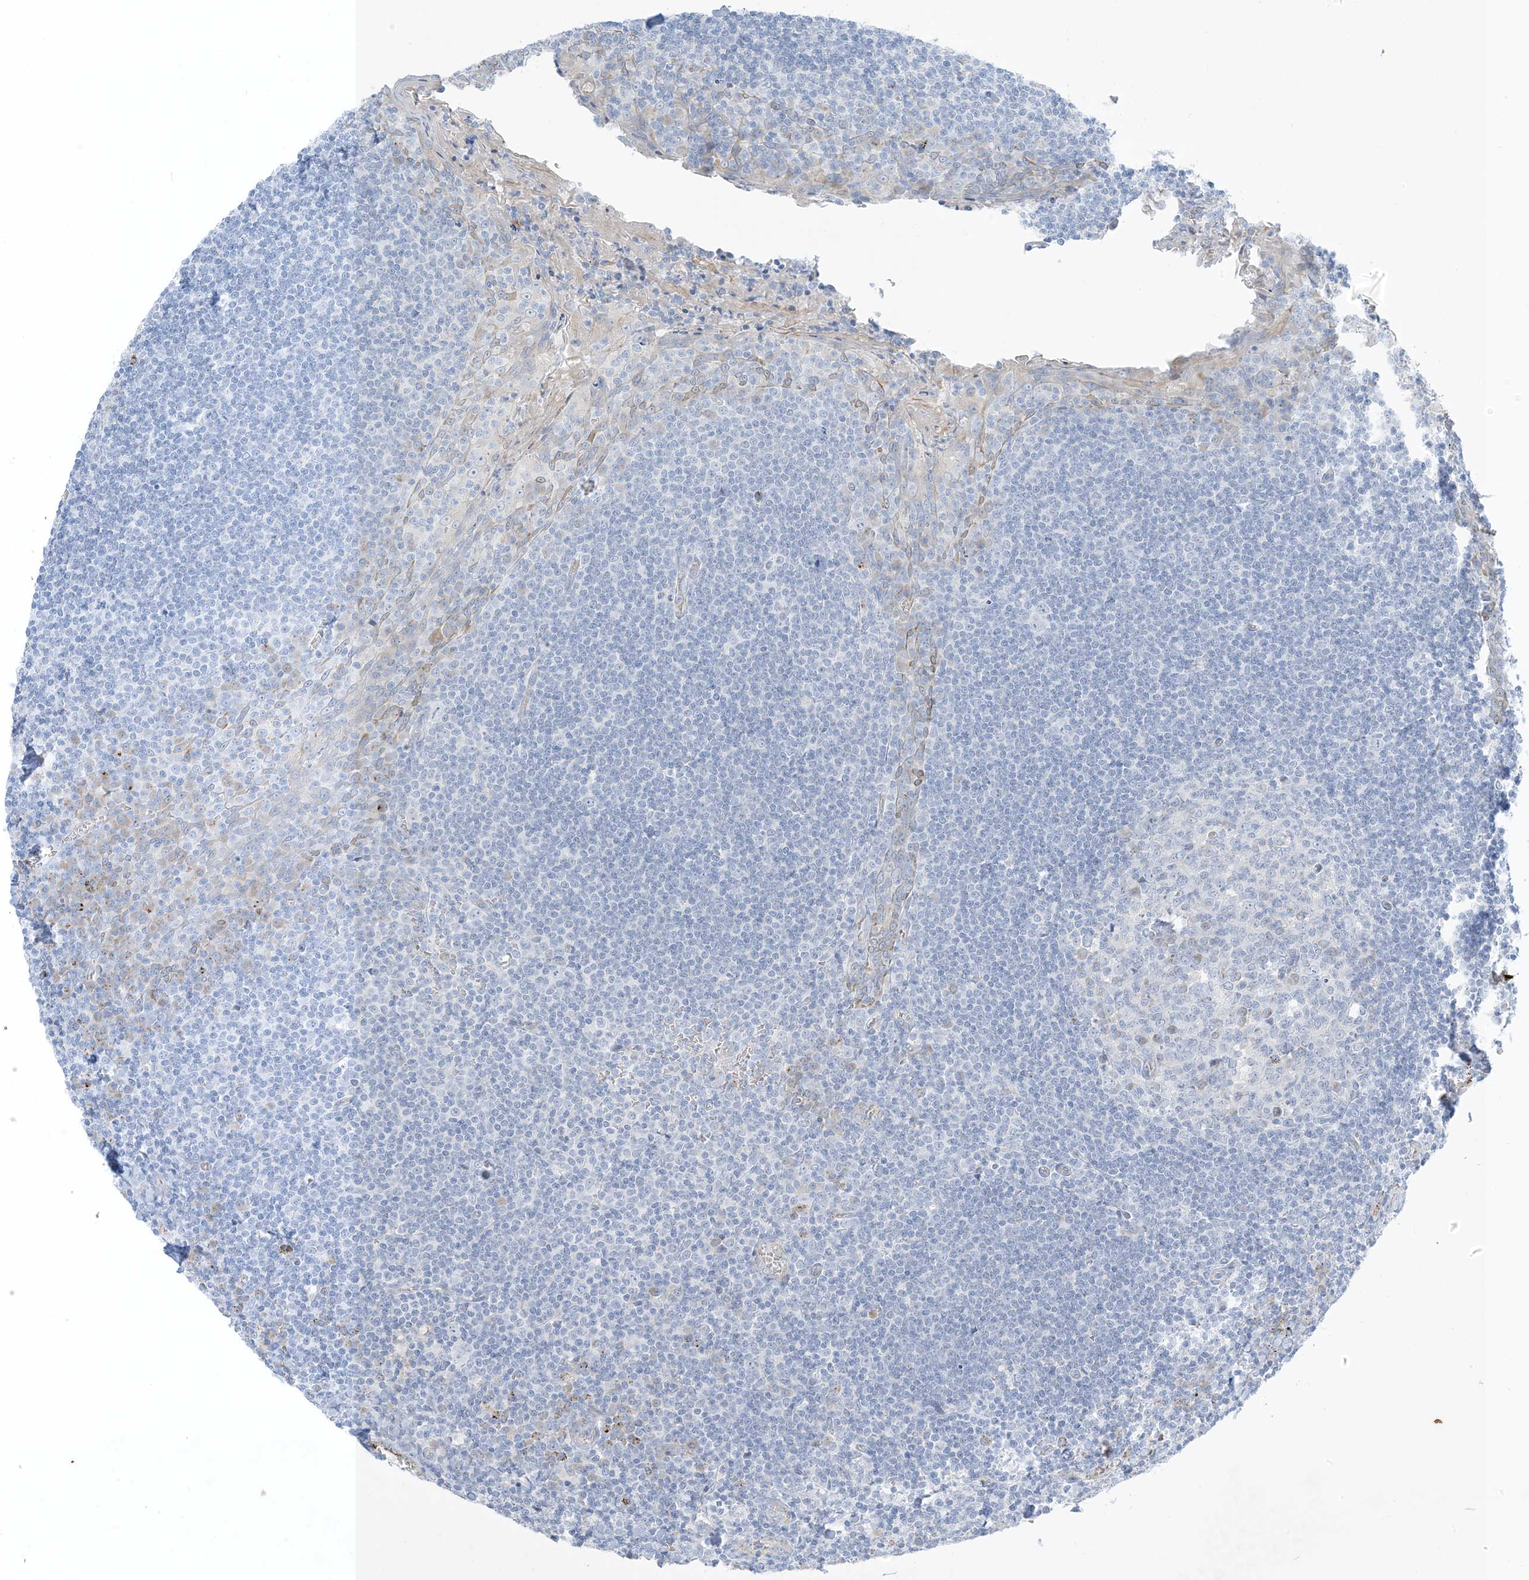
{"staining": {"intensity": "negative", "quantity": "none", "location": "none"}, "tissue": "tonsil", "cell_type": "Germinal center cells", "image_type": "normal", "snomed": [{"axis": "morphology", "description": "Normal tissue, NOS"}, {"axis": "topography", "description": "Tonsil"}], "caption": "Germinal center cells show no significant positivity in normal tonsil. (Brightfield microscopy of DAB (3,3'-diaminobenzidine) IHC at high magnification).", "gene": "XIRP2", "patient": {"sex": "male", "age": 27}}